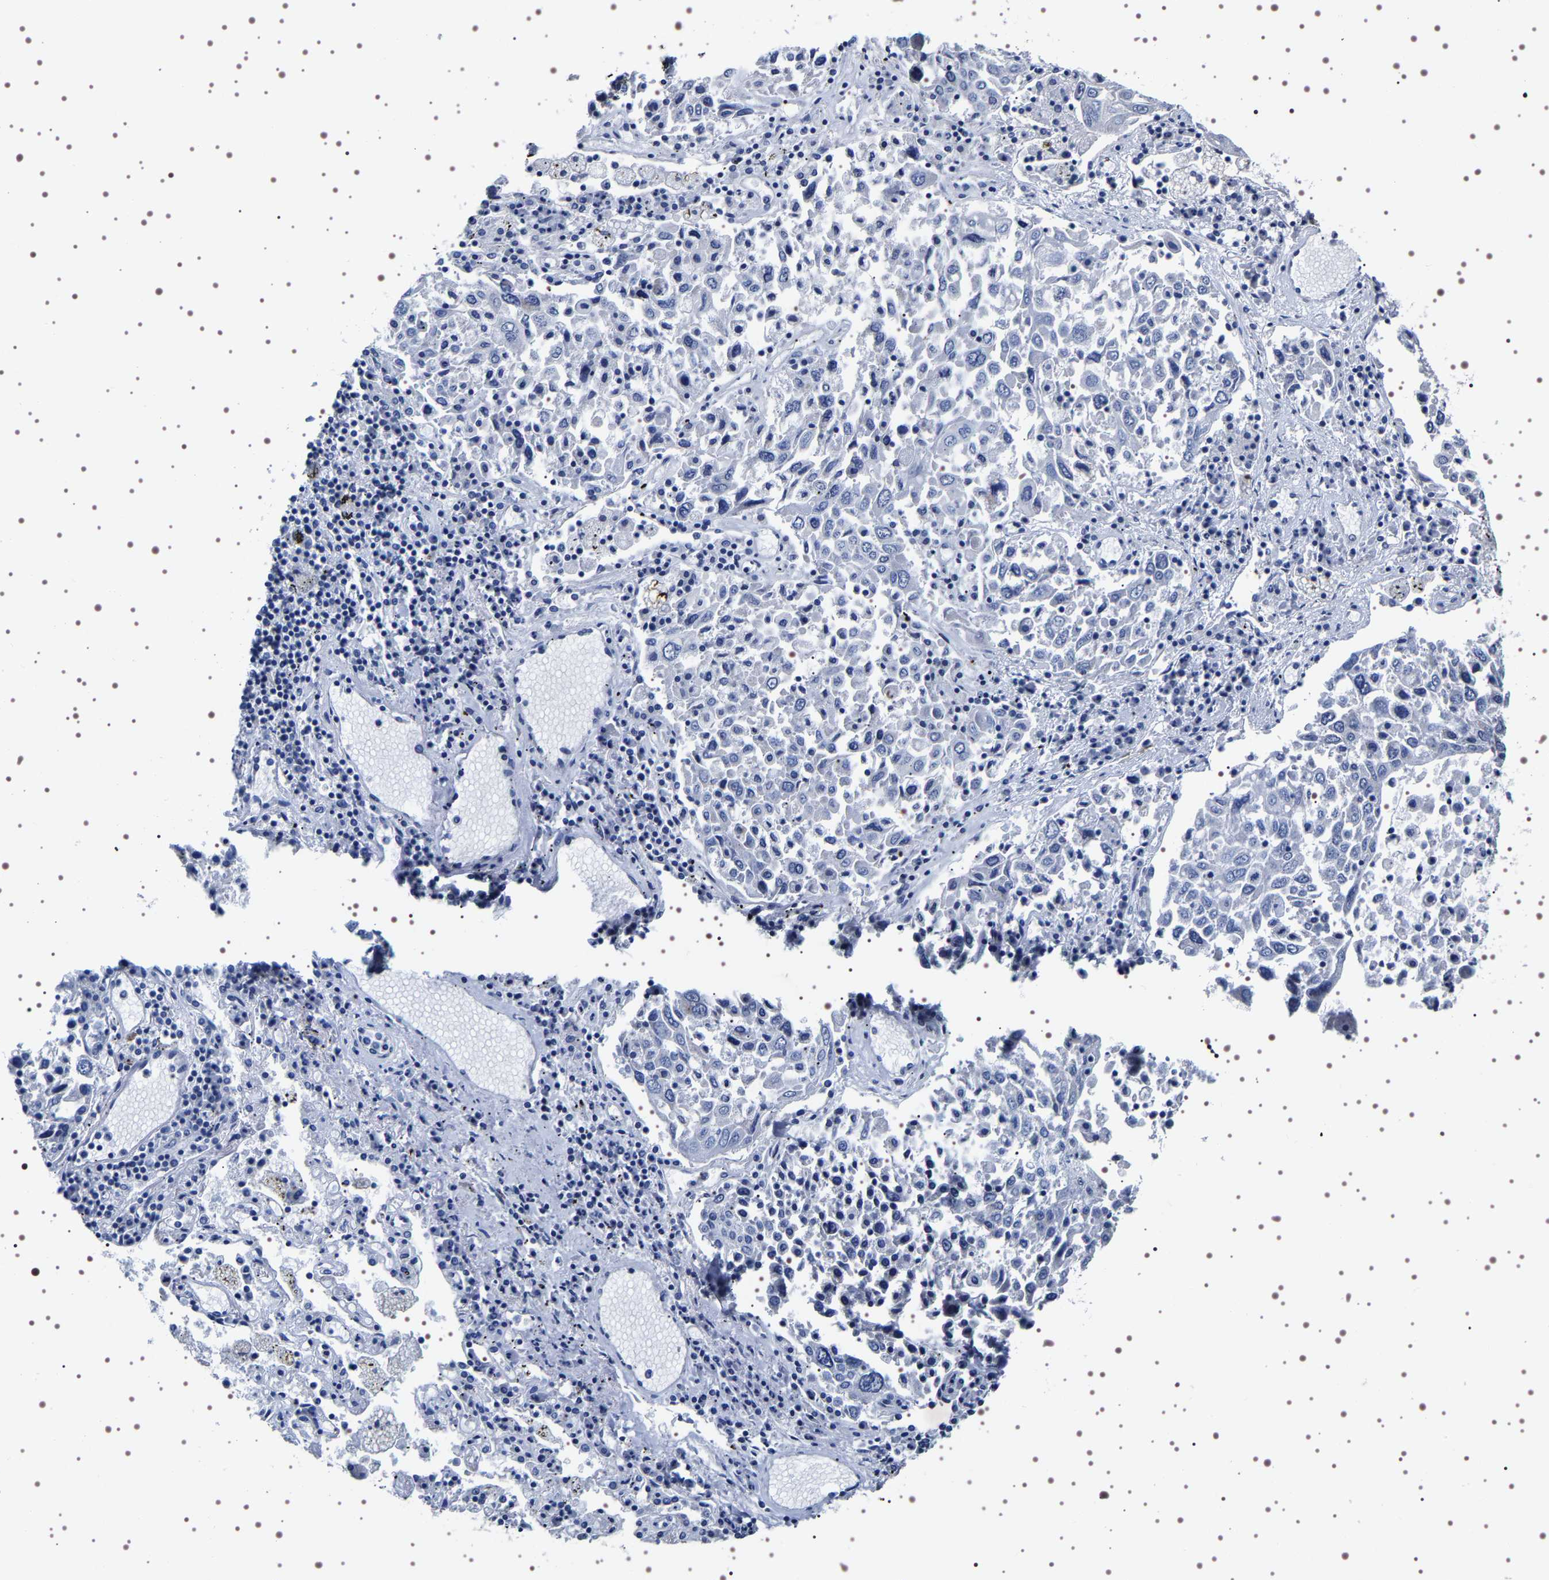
{"staining": {"intensity": "negative", "quantity": "none", "location": "none"}, "tissue": "lung cancer", "cell_type": "Tumor cells", "image_type": "cancer", "snomed": [{"axis": "morphology", "description": "Squamous cell carcinoma, NOS"}, {"axis": "topography", "description": "Lung"}], "caption": "IHC of lung cancer (squamous cell carcinoma) shows no positivity in tumor cells.", "gene": "UBQLN3", "patient": {"sex": "male", "age": 65}}